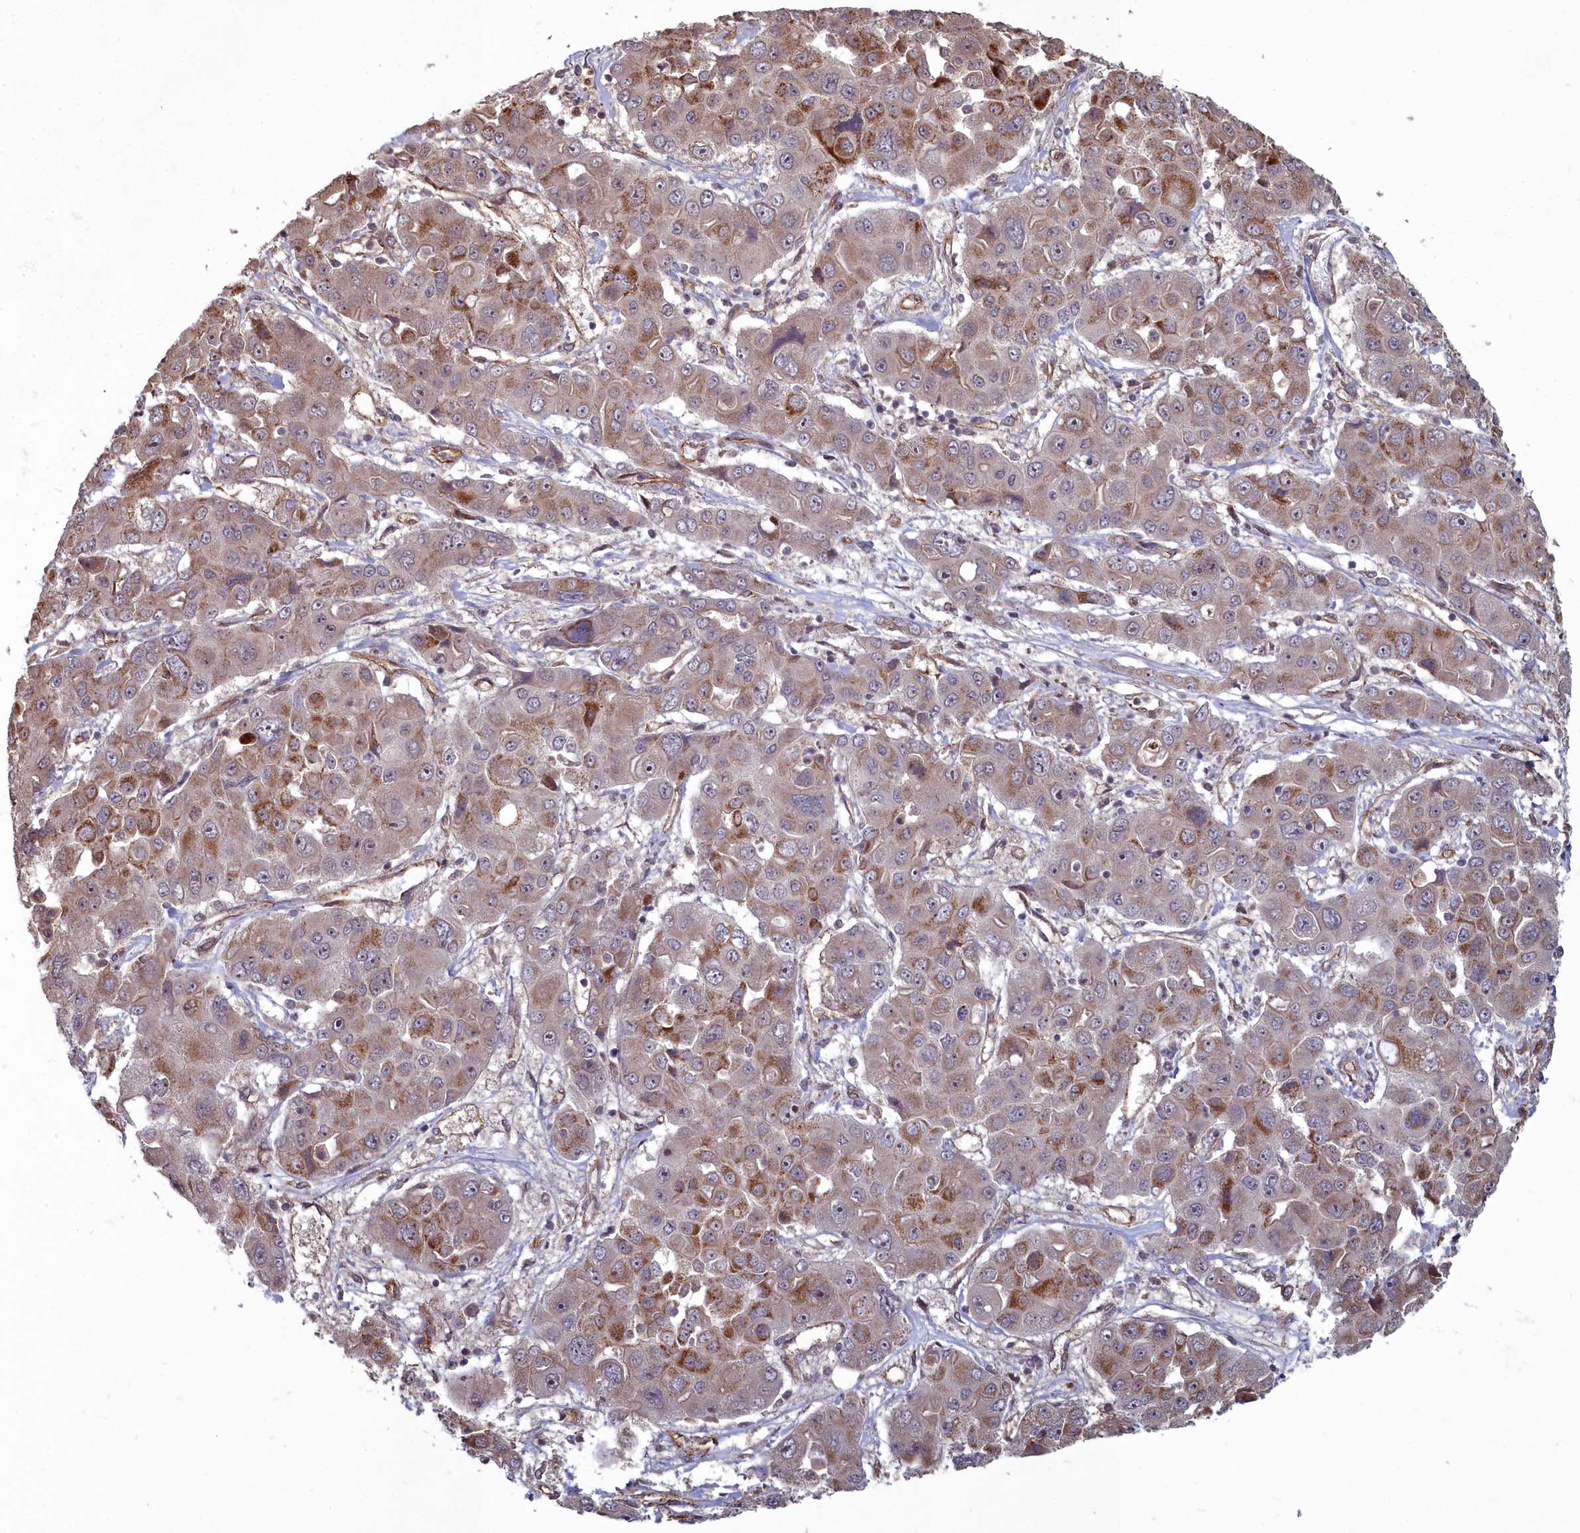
{"staining": {"intensity": "moderate", "quantity": "25%-75%", "location": "cytoplasmic/membranous"}, "tissue": "liver cancer", "cell_type": "Tumor cells", "image_type": "cancer", "snomed": [{"axis": "morphology", "description": "Cholangiocarcinoma"}, {"axis": "topography", "description": "Liver"}], "caption": "The image displays immunohistochemical staining of cholangiocarcinoma (liver). There is moderate cytoplasmic/membranous expression is identified in approximately 25%-75% of tumor cells.", "gene": "TSPYL4", "patient": {"sex": "male", "age": 67}}